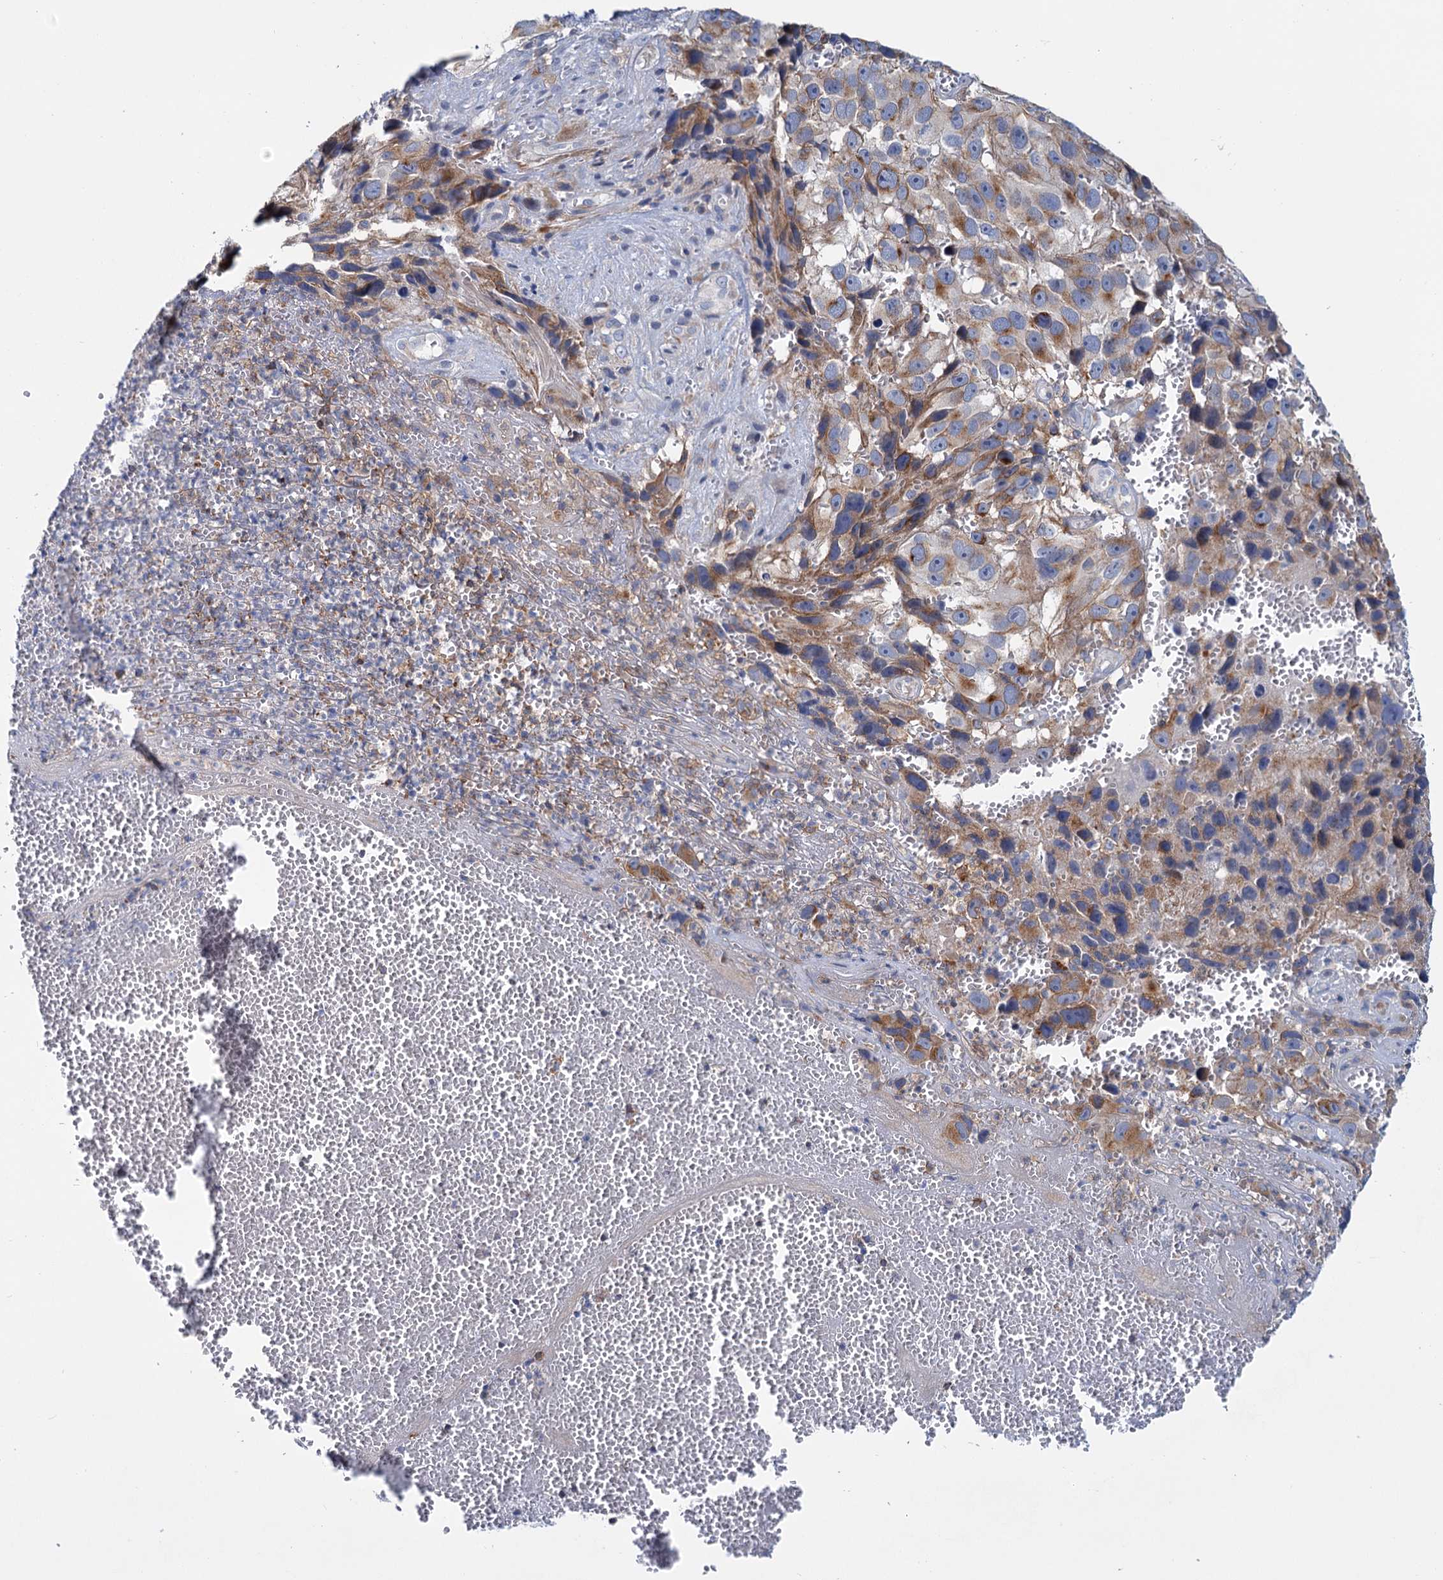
{"staining": {"intensity": "moderate", "quantity": ">75%", "location": "cytoplasmic/membranous"}, "tissue": "melanoma", "cell_type": "Tumor cells", "image_type": "cancer", "snomed": [{"axis": "morphology", "description": "Malignant melanoma, NOS"}, {"axis": "topography", "description": "Skin"}], "caption": "Melanoma stained with DAB immunohistochemistry demonstrates medium levels of moderate cytoplasmic/membranous staining in about >75% of tumor cells. (DAB = brown stain, brightfield microscopy at high magnification).", "gene": "LRCH4", "patient": {"sex": "male", "age": 84}}